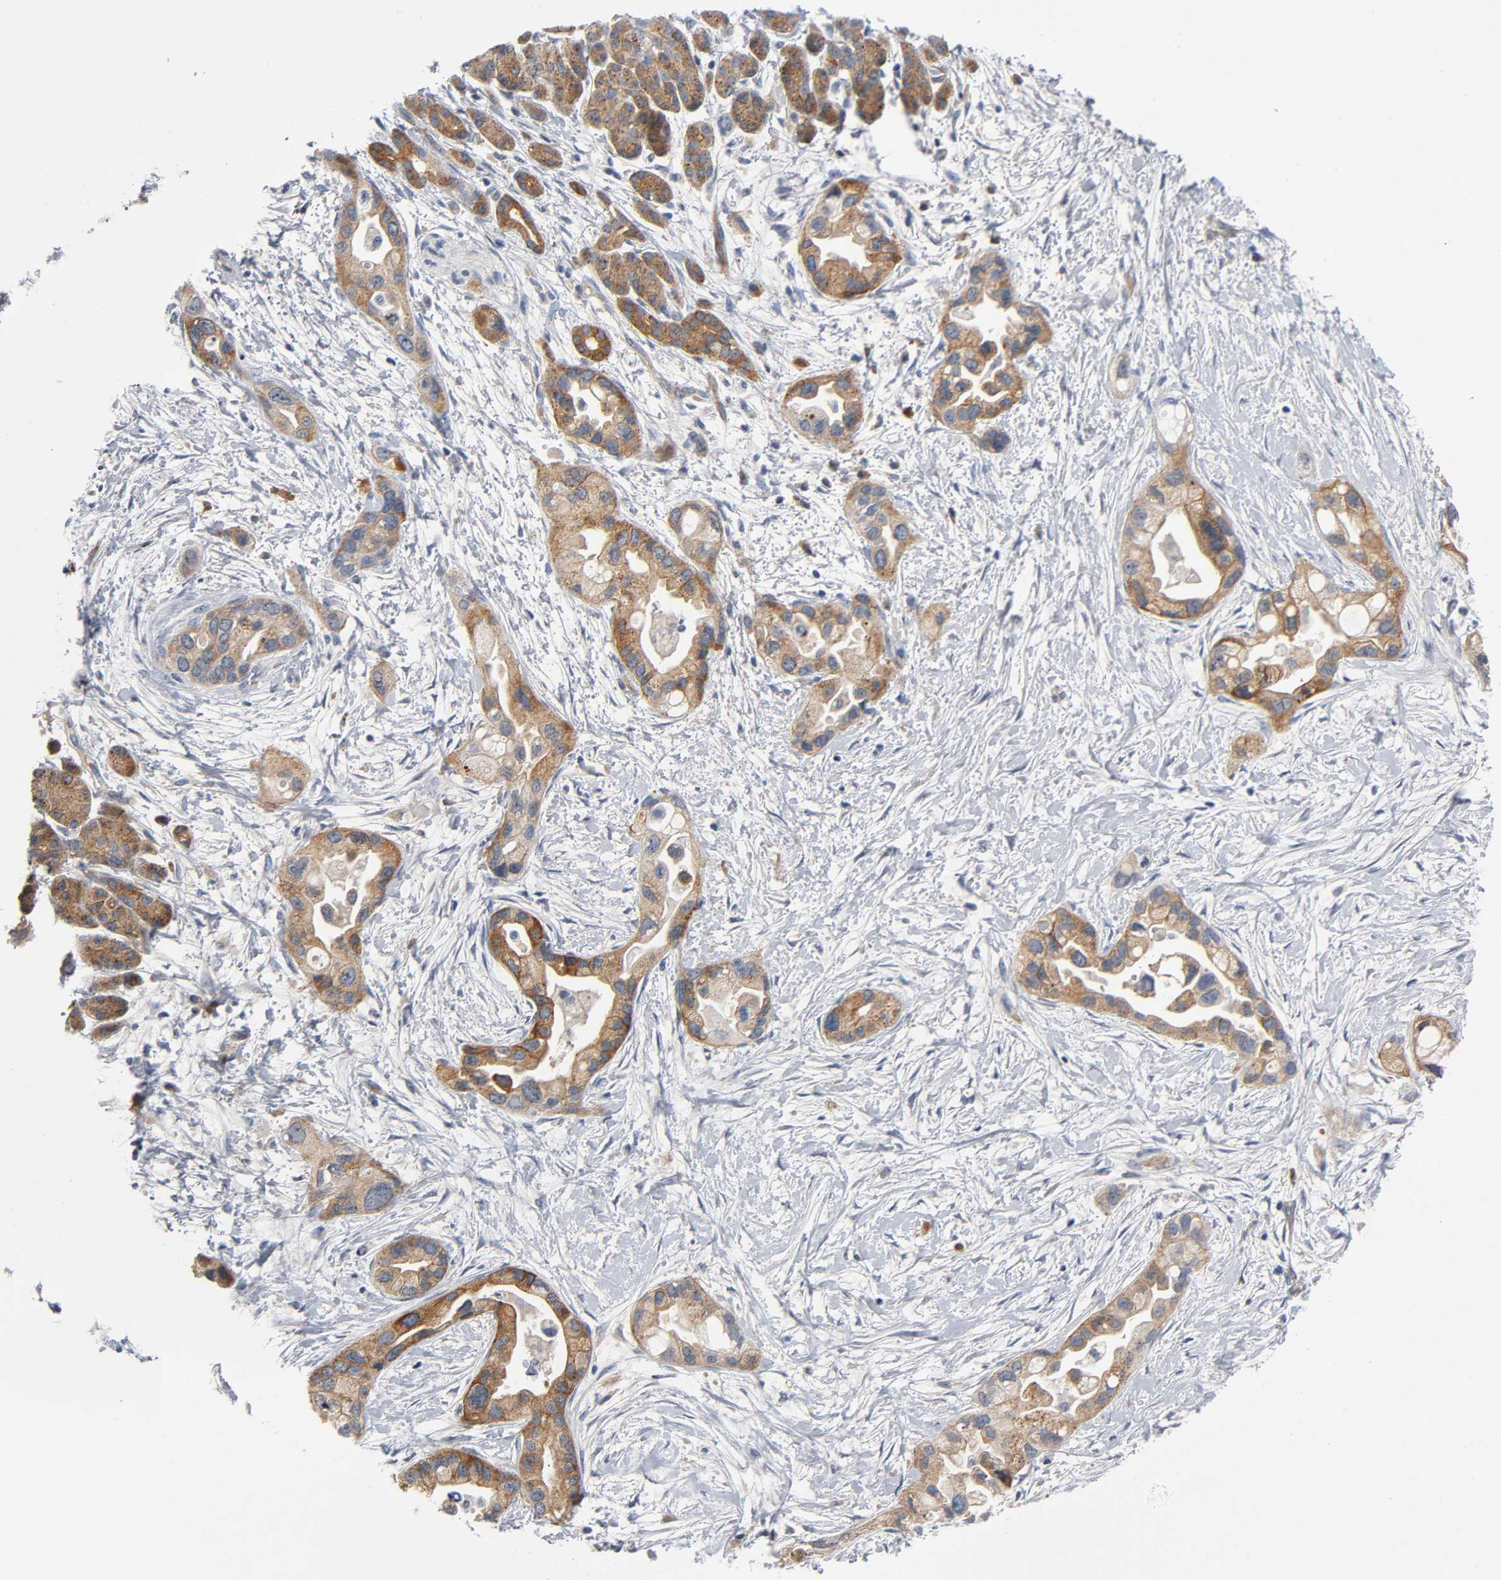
{"staining": {"intensity": "moderate", "quantity": ">75%", "location": "cytoplasmic/membranous"}, "tissue": "pancreatic cancer", "cell_type": "Tumor cells", "image_type": "cancer", "snomed": [{"axis": "morphology", "description": "Adenocarcinoma, NOS"}, {"axis": "topography", "description": "Pancreas"}], "caption": "DAB (3,3'-diaminobenzidine) immunohistochemical staining of adenocarcinoma (pancreatic) exhibits moderate cytoplasmic/membranous protein staining in about >75% of tumor cells. The staining was performed using DAB, with brown indicating positive protein expression. Nuclei are stained blue with hematoxylin.", "gene": "CD2AP", "patient": {"sex": "female", "age": 77}}